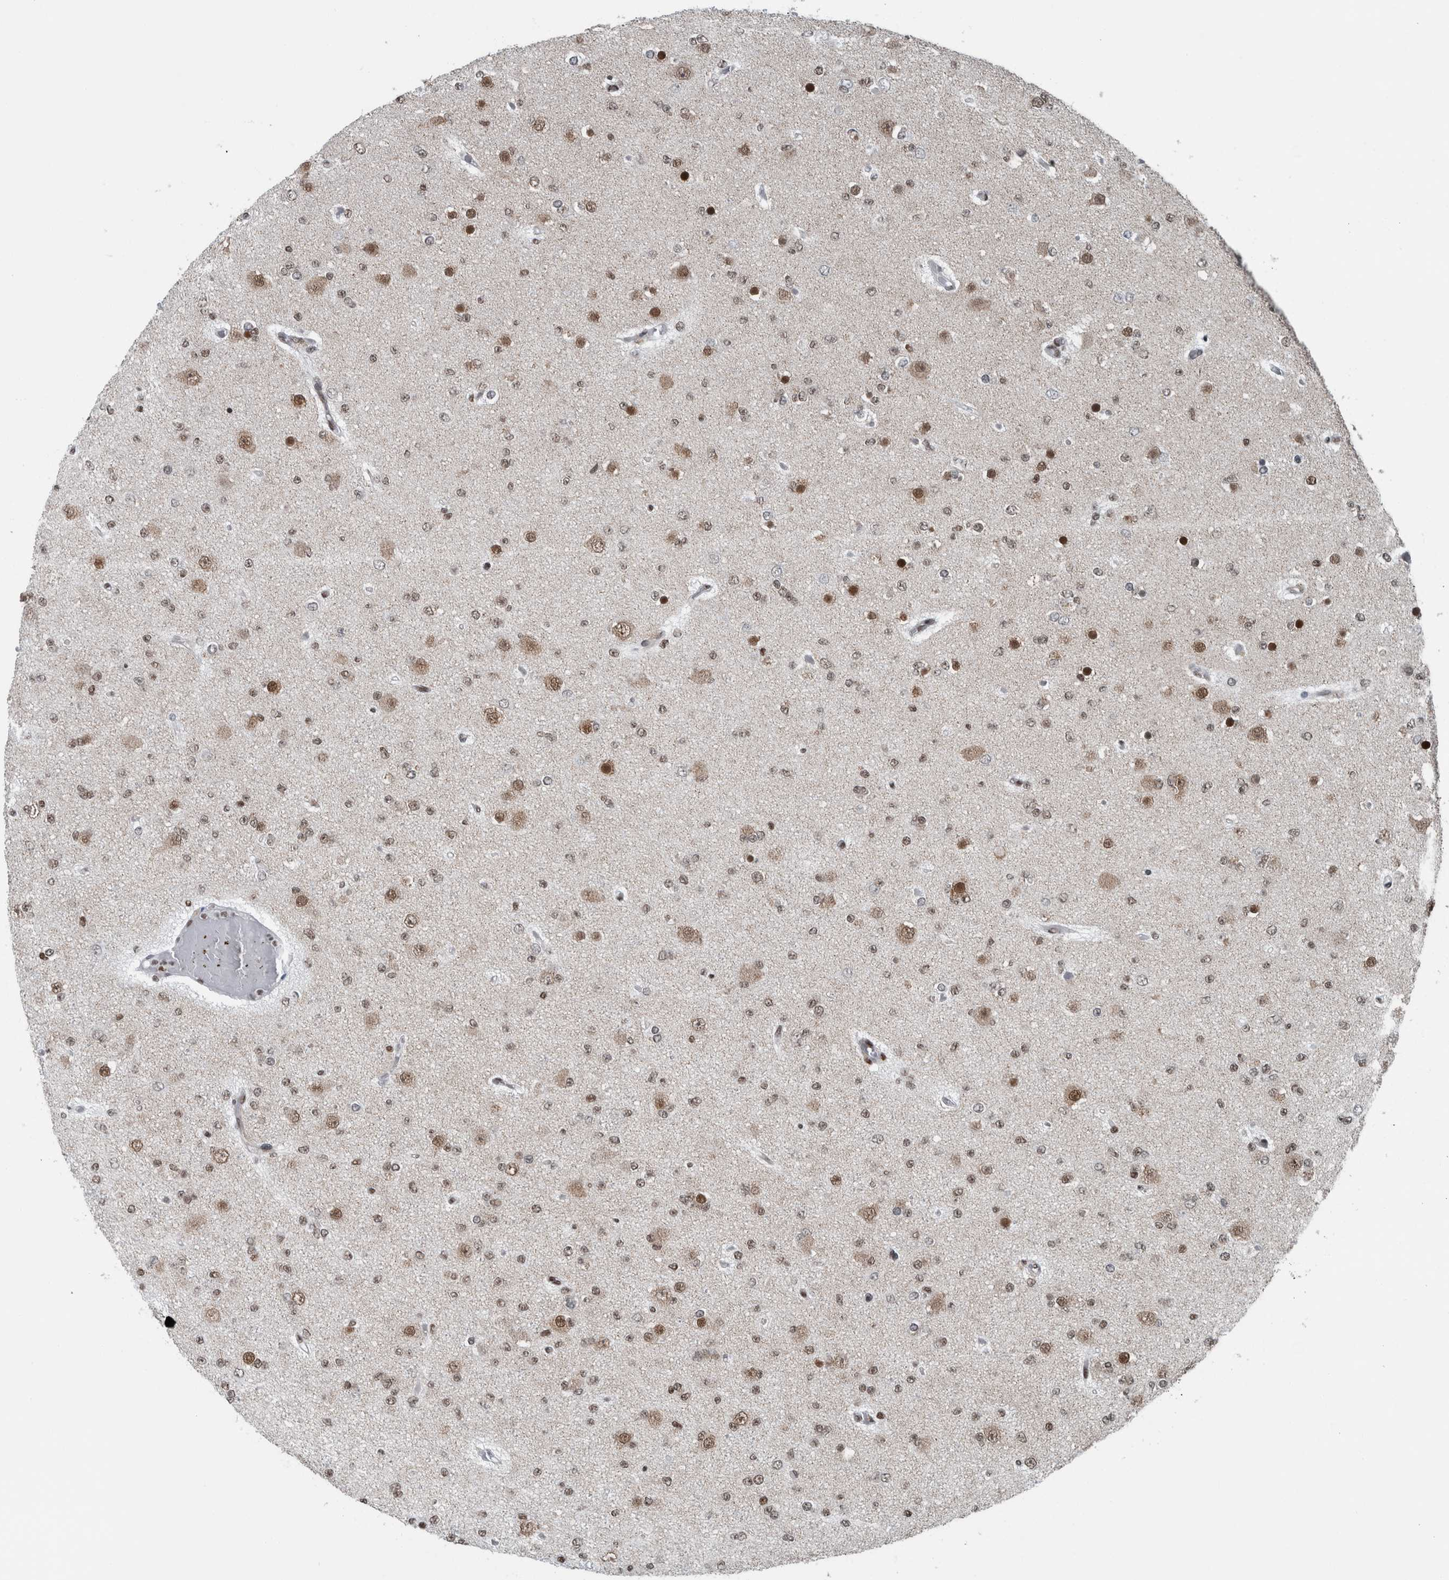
{"staining": {"intensity": "moderate", "quantity": ">75%", "location": "nuclear"}, "tissue": "glioma", "cell_type": "Tumor cells", "image_type": "cancer", "snomed": [{"axis": "morphology", "description": "Glioma, malignant, Low grade"}, {"axis": "topography", "description": "Brain"}], "caption": "A brown stain labels moderate nuclear expression of a protein in glioma tumor cells.", "gene": "DNMT3A", "patient": {"sex": "female", "age": 22}}